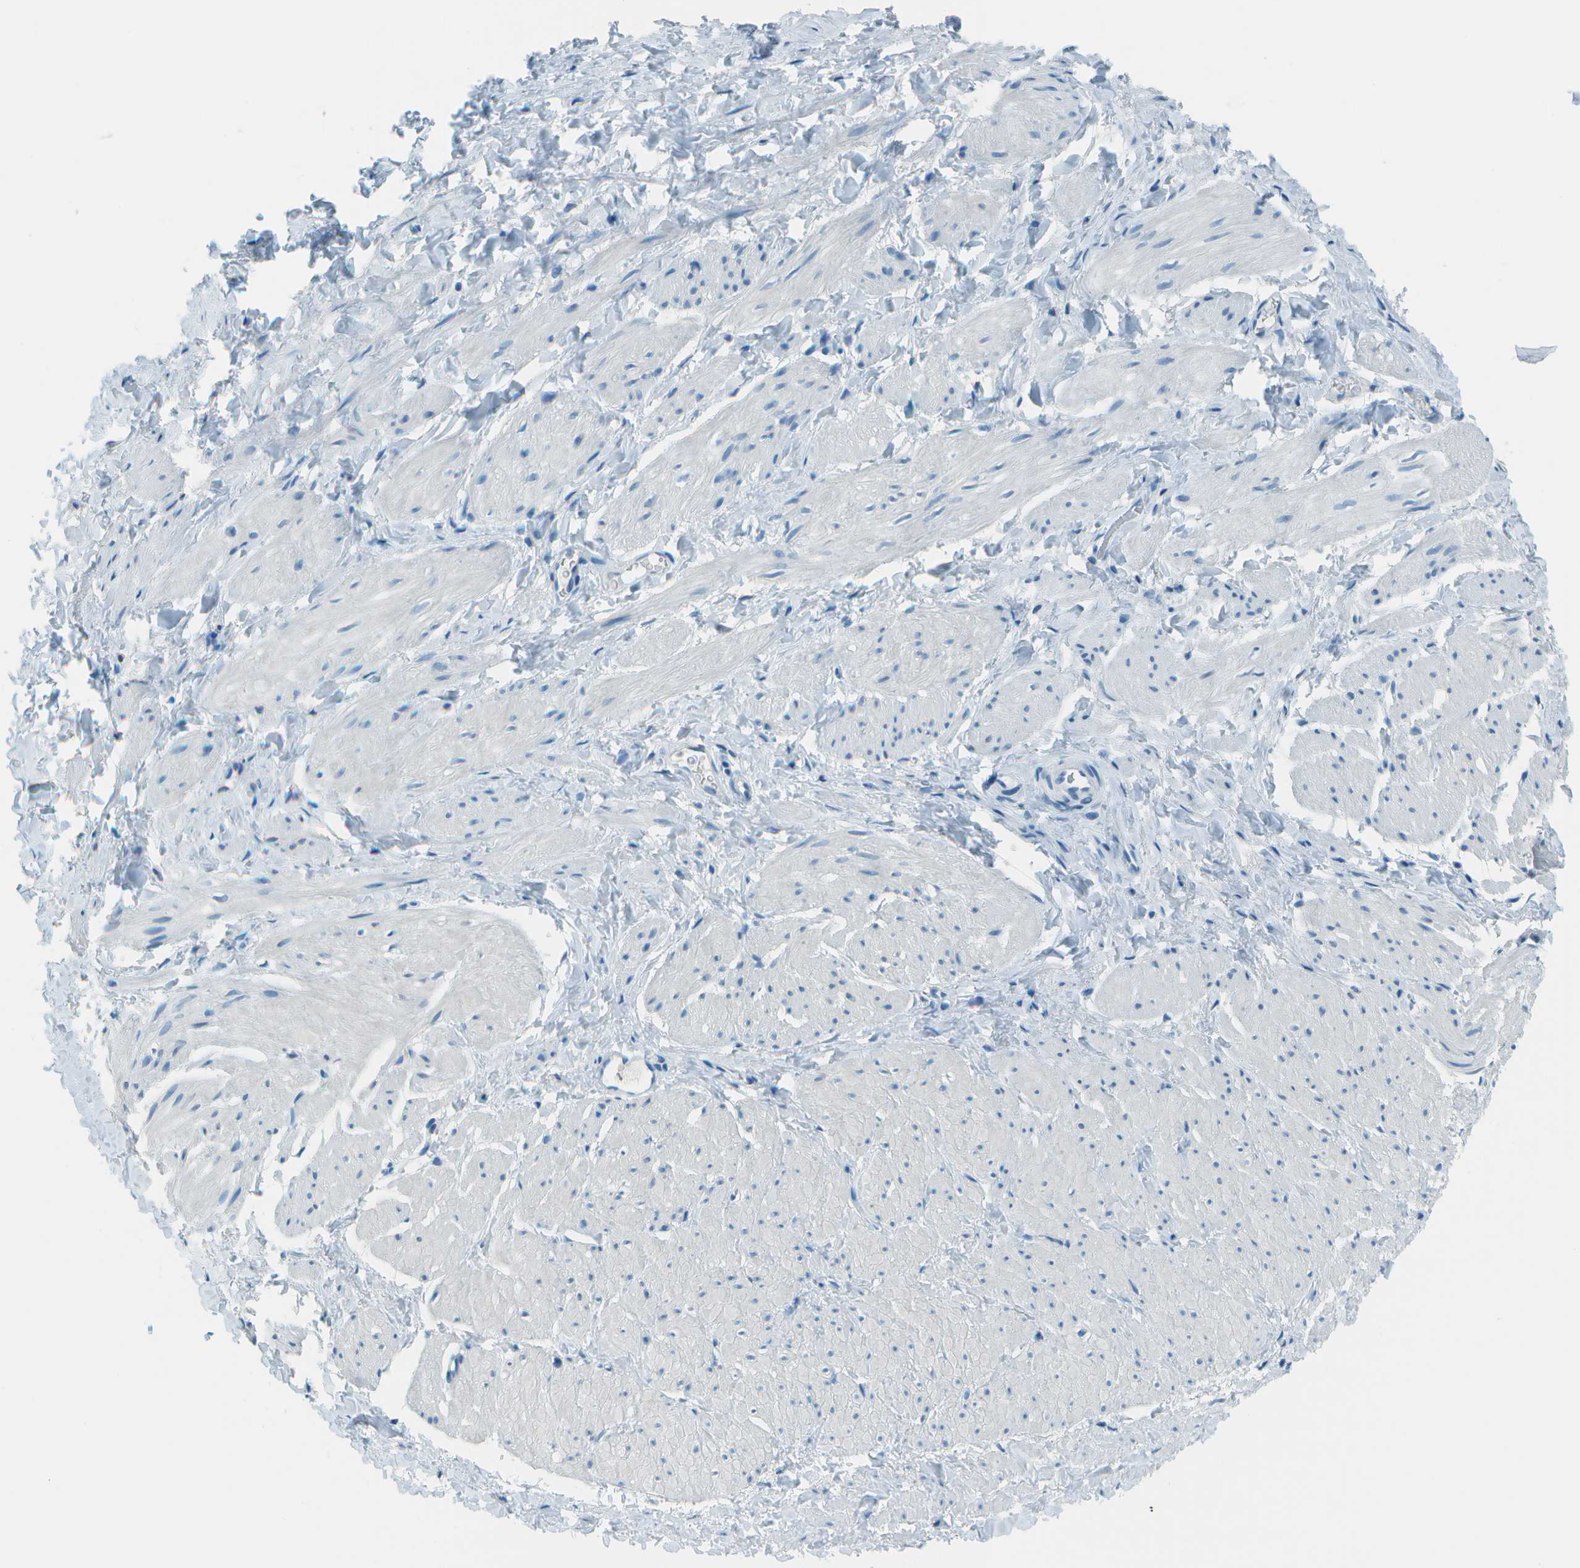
{"staining": {"intensity": "negative", "quantity": "none", "location": "none"}, "tissue": "smooth muscle", "cell_type": "Smooth muscle cells", "image_type": "normal", "snomed": [{"axis": "morphology", "description": "Normal tissue, NOS"}, {"axis": "topography", "description": "Smooth muscle"}], "caption": "The image exhibits no significant expression in smooth muscle cells of smooth muscle. (DAB immunohistochemistry (IHC), high magnification).", "gene": "FGF1", "patient": {"sex": "male", "age": 16}}